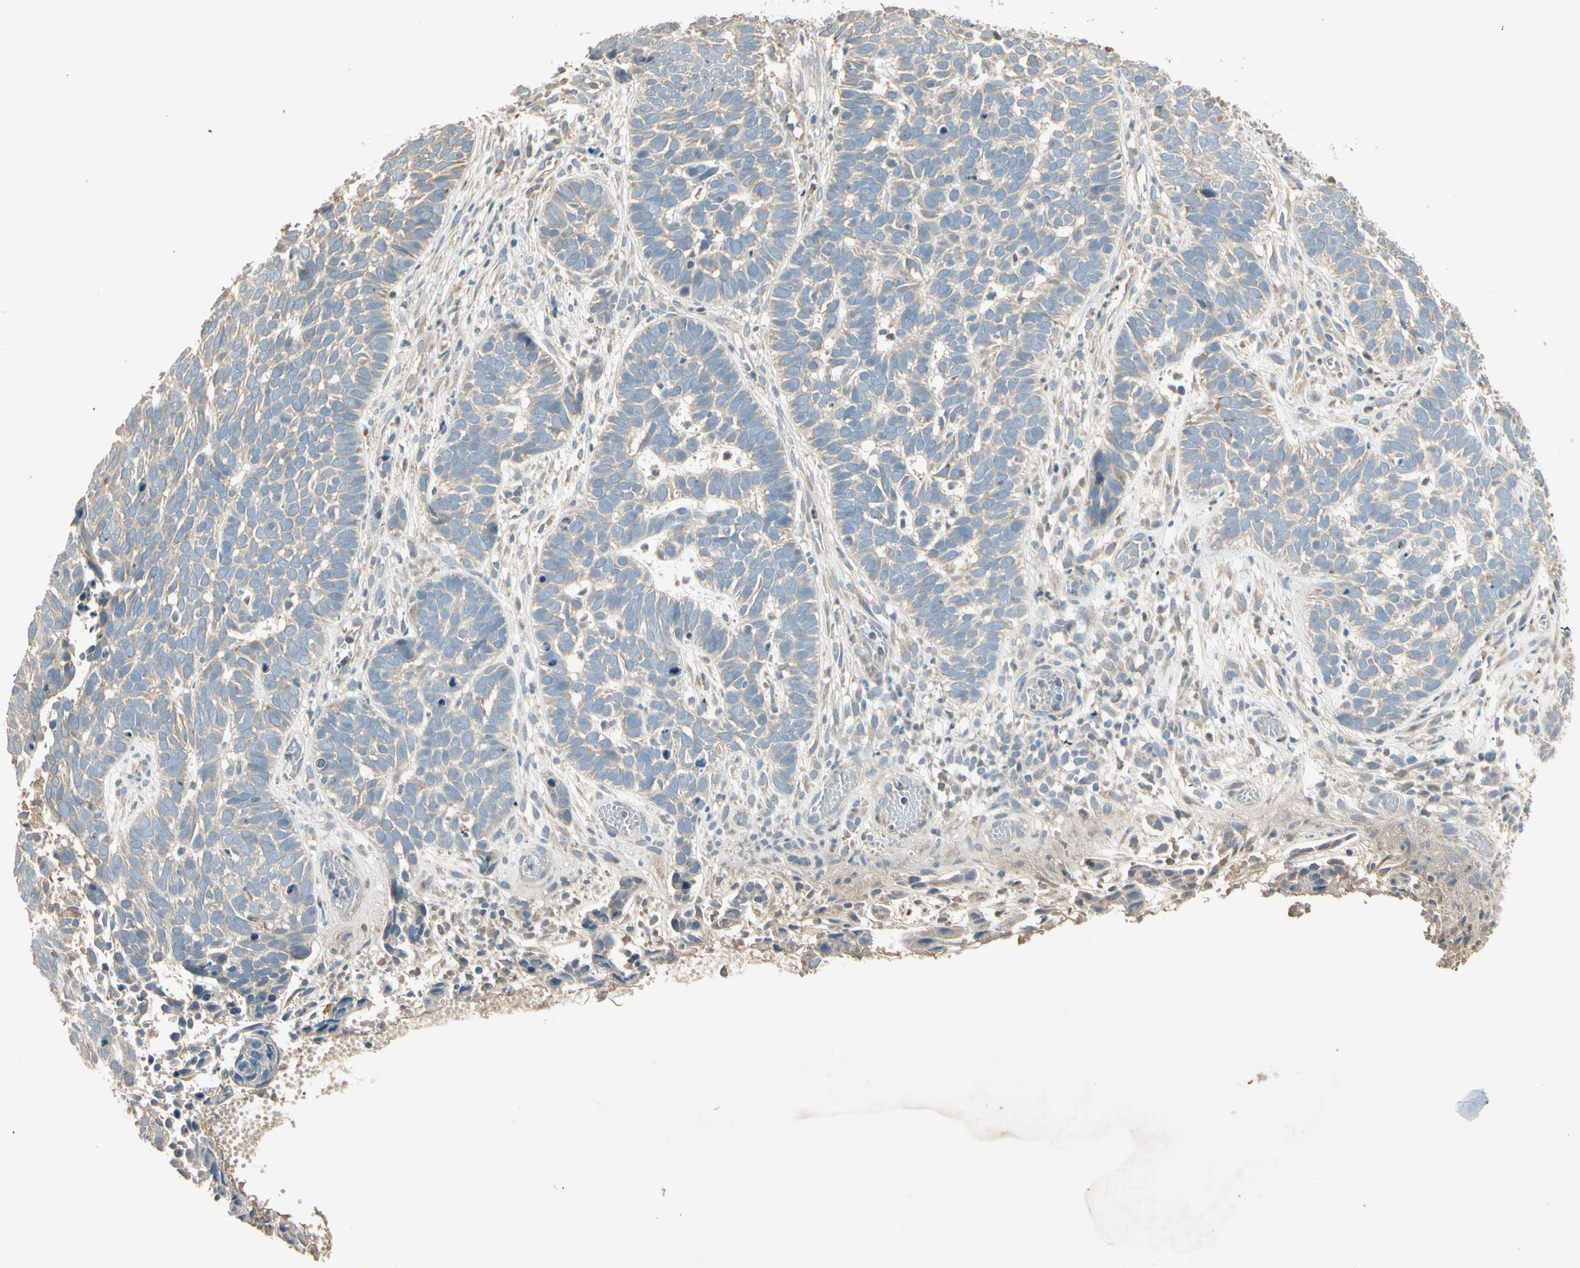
{"staining": {"intensity": "weak", "quantity": ">75%", "location": "cytoplasmic/membranous"}, "tissue": "skin cancer", "cell_type": "Tumor cells", "image_type": "cancer", "snomed": [{"axis": "morphology", "description": "Basal cell carcinoma"}, {"axis": "topography", "description": "Skin"}], "caption": "A low amount of weak cytoplasmic/membranous expression is appreciated in approximately >75% of tumor cells in skin basal cell carcinoma tissue. (Stains: DAB in brown, nuclei in blue, Microscopy: brightfield microscopy at high magnification).", "gene": "TNFRSF21", "patient": {"sex": "male", "age": 87}}